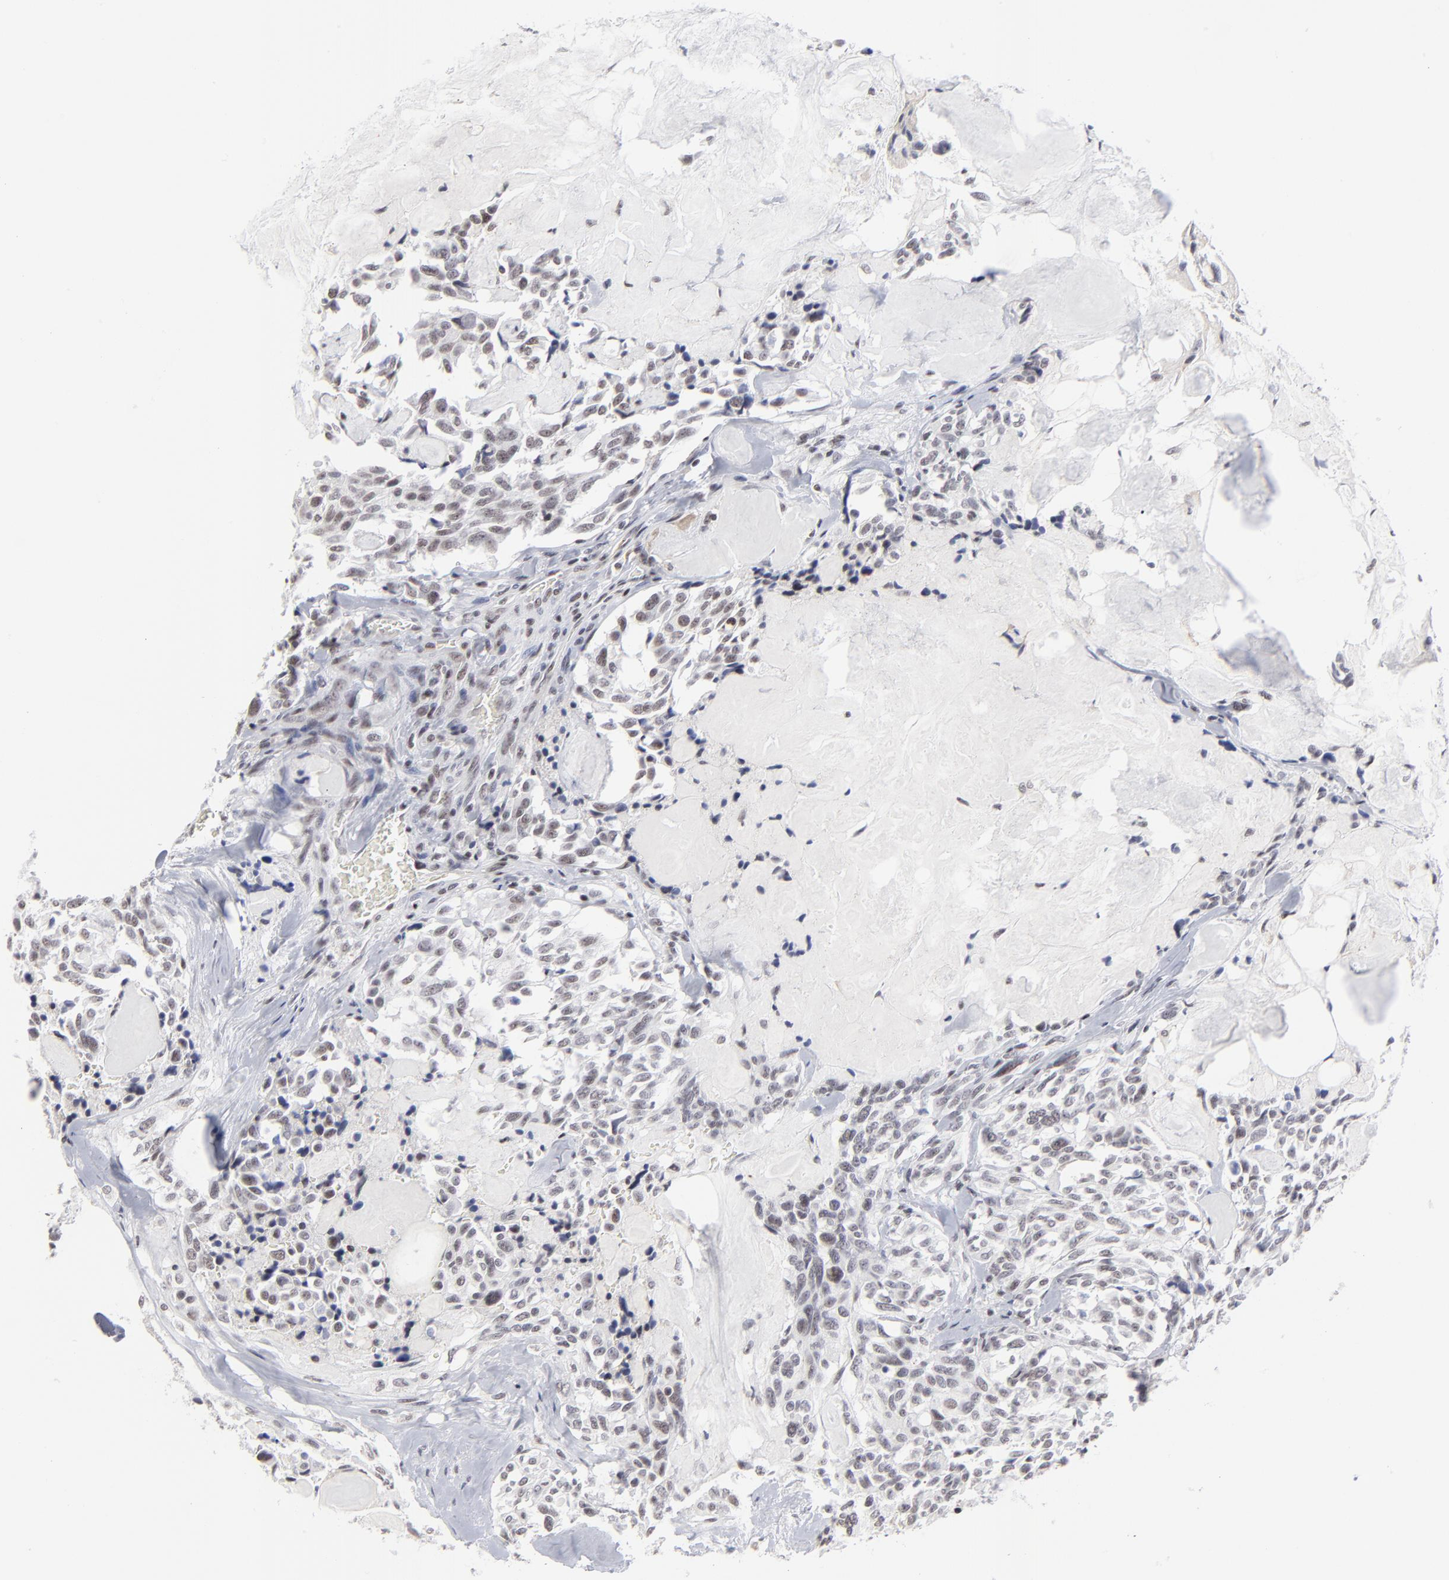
{"staining": {"intensity": "weak", "quantity": "25%-75%", "location": "nuclear"}, "tissue": "thyroid cancer", "cell_type": "Tumor cells", "image_type": "cancer", "snomed": [{"axis": "morphology", "description": "Carcinoma, NOS"}, {"axis": "morphology", "description": "Carcinoid, malignant, NOS"}, {"axis": "topography", "description": "Thyroid gland"}], "caption": "Thyroid cancer stained with a protein marker displays weak staining in tumor cells.", "gene": "SP2", "patient": {"sex": "male", "age": 33}}